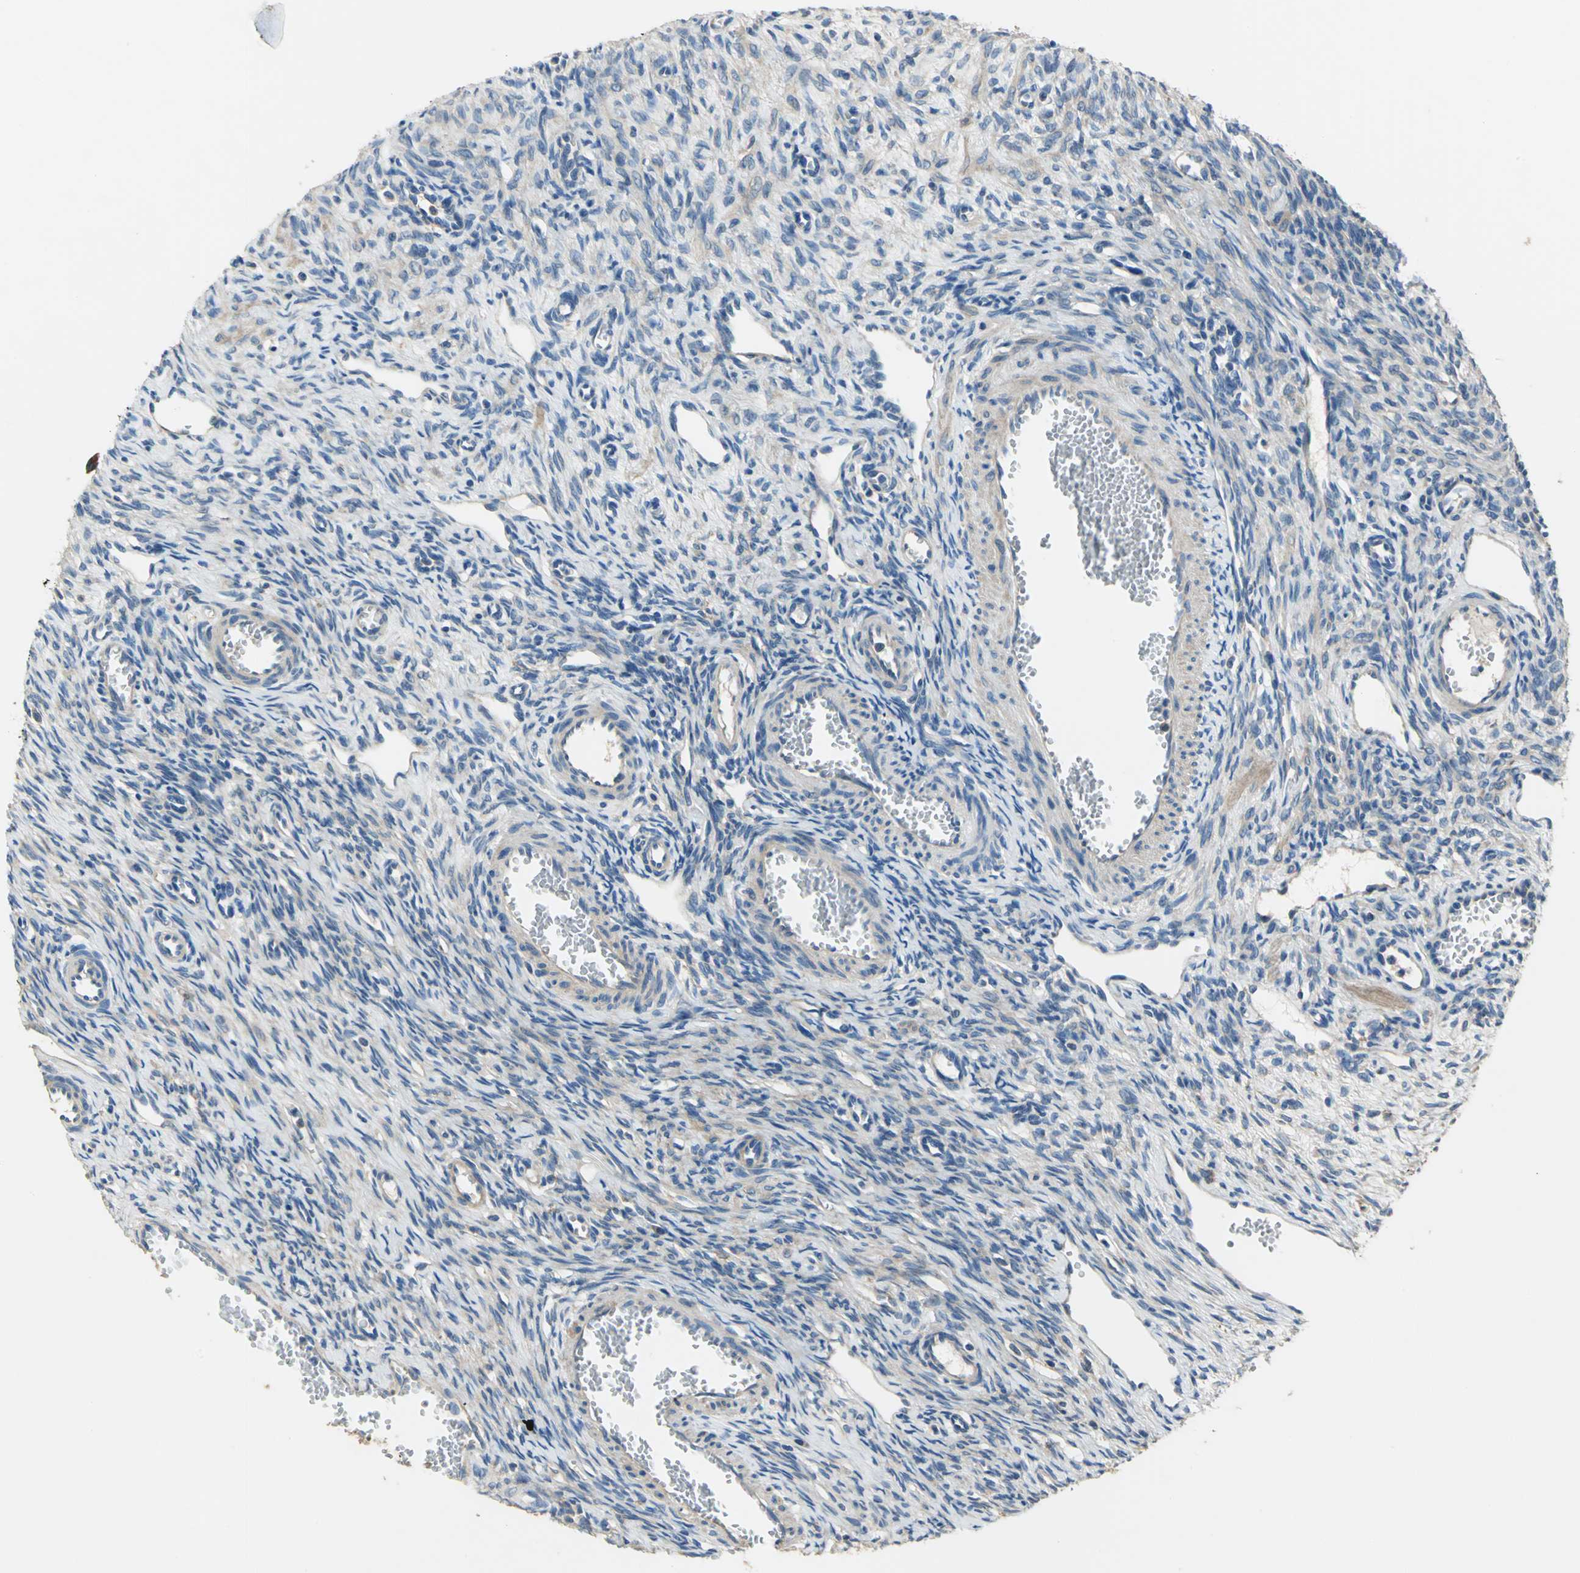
{"staining": {"intensity": "weak", "quantity": "25%-75%", "location": "cytoplasmic/membranous"}, "tissue": "ovary", "cell_type": "Ovarian stroma cells", "image_type": "normal", "snomed": [{"axis": "morphology", "description": "Normal tissue, NOS"}, {"axis": "topography", "description": "Ovary"}], "caption": "High-magnification brightfield microscopy of normal ovary stained with DAB (brown) and counterstained with hematoxylin (blue). ovarian stroma cells exhibit weak cytoplasmic/membranous positivity is appreciated in about25%-75% of cells. (DAB (3,3'-diaminobenzidine) IHC, brown staining for protein, blue staining for nuclei).", "gene": "DDX3X", "patient": {"sex": "female", "age": 33}}